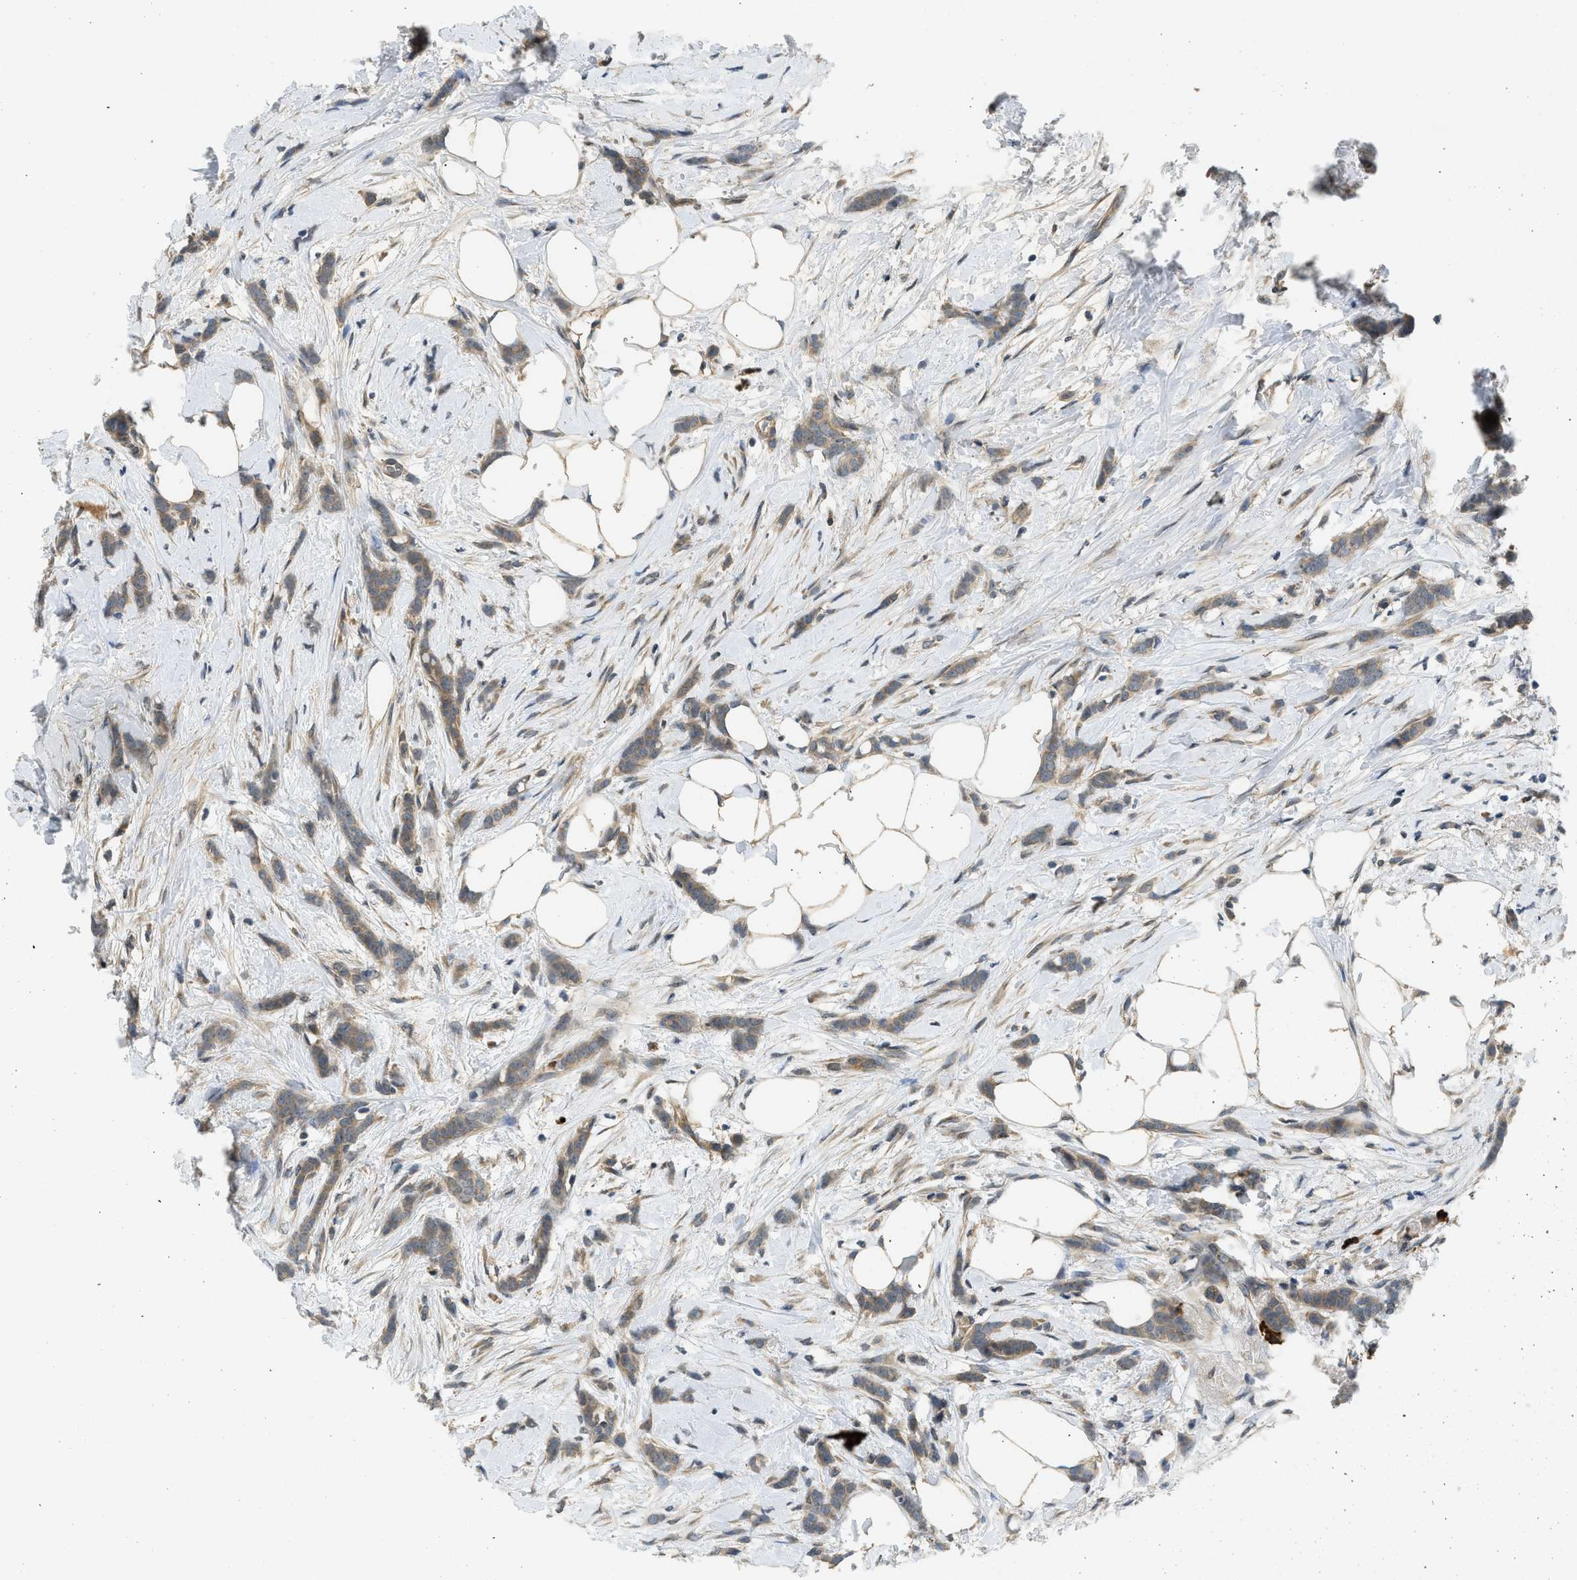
{"staining": {"intensity": "weak", "quantity": ">75%", "location": "cytoplasmic/membranous"}, "tissue": "breast cancer", "cell_type": "Tumor cells", "image_type": "cancer", "snomed": [{"axis": "morphology", "description": "Lobular carcinoma, in situ"}, {"axis": "morphology", "description": "Lobular carcinoma"}, {"axis": "topography", "description": "Breast"}], "caption": "This micrograph exhibits breast lobular carcinoma stained with IHC to label a protein in brown. The cytoplasmic/membranous of tumor cells show weak positivity for the protein. Nuclei are counter-stained blue.", "gene": "ADCY8", "patient": {"sex": "female", "age": 41}}